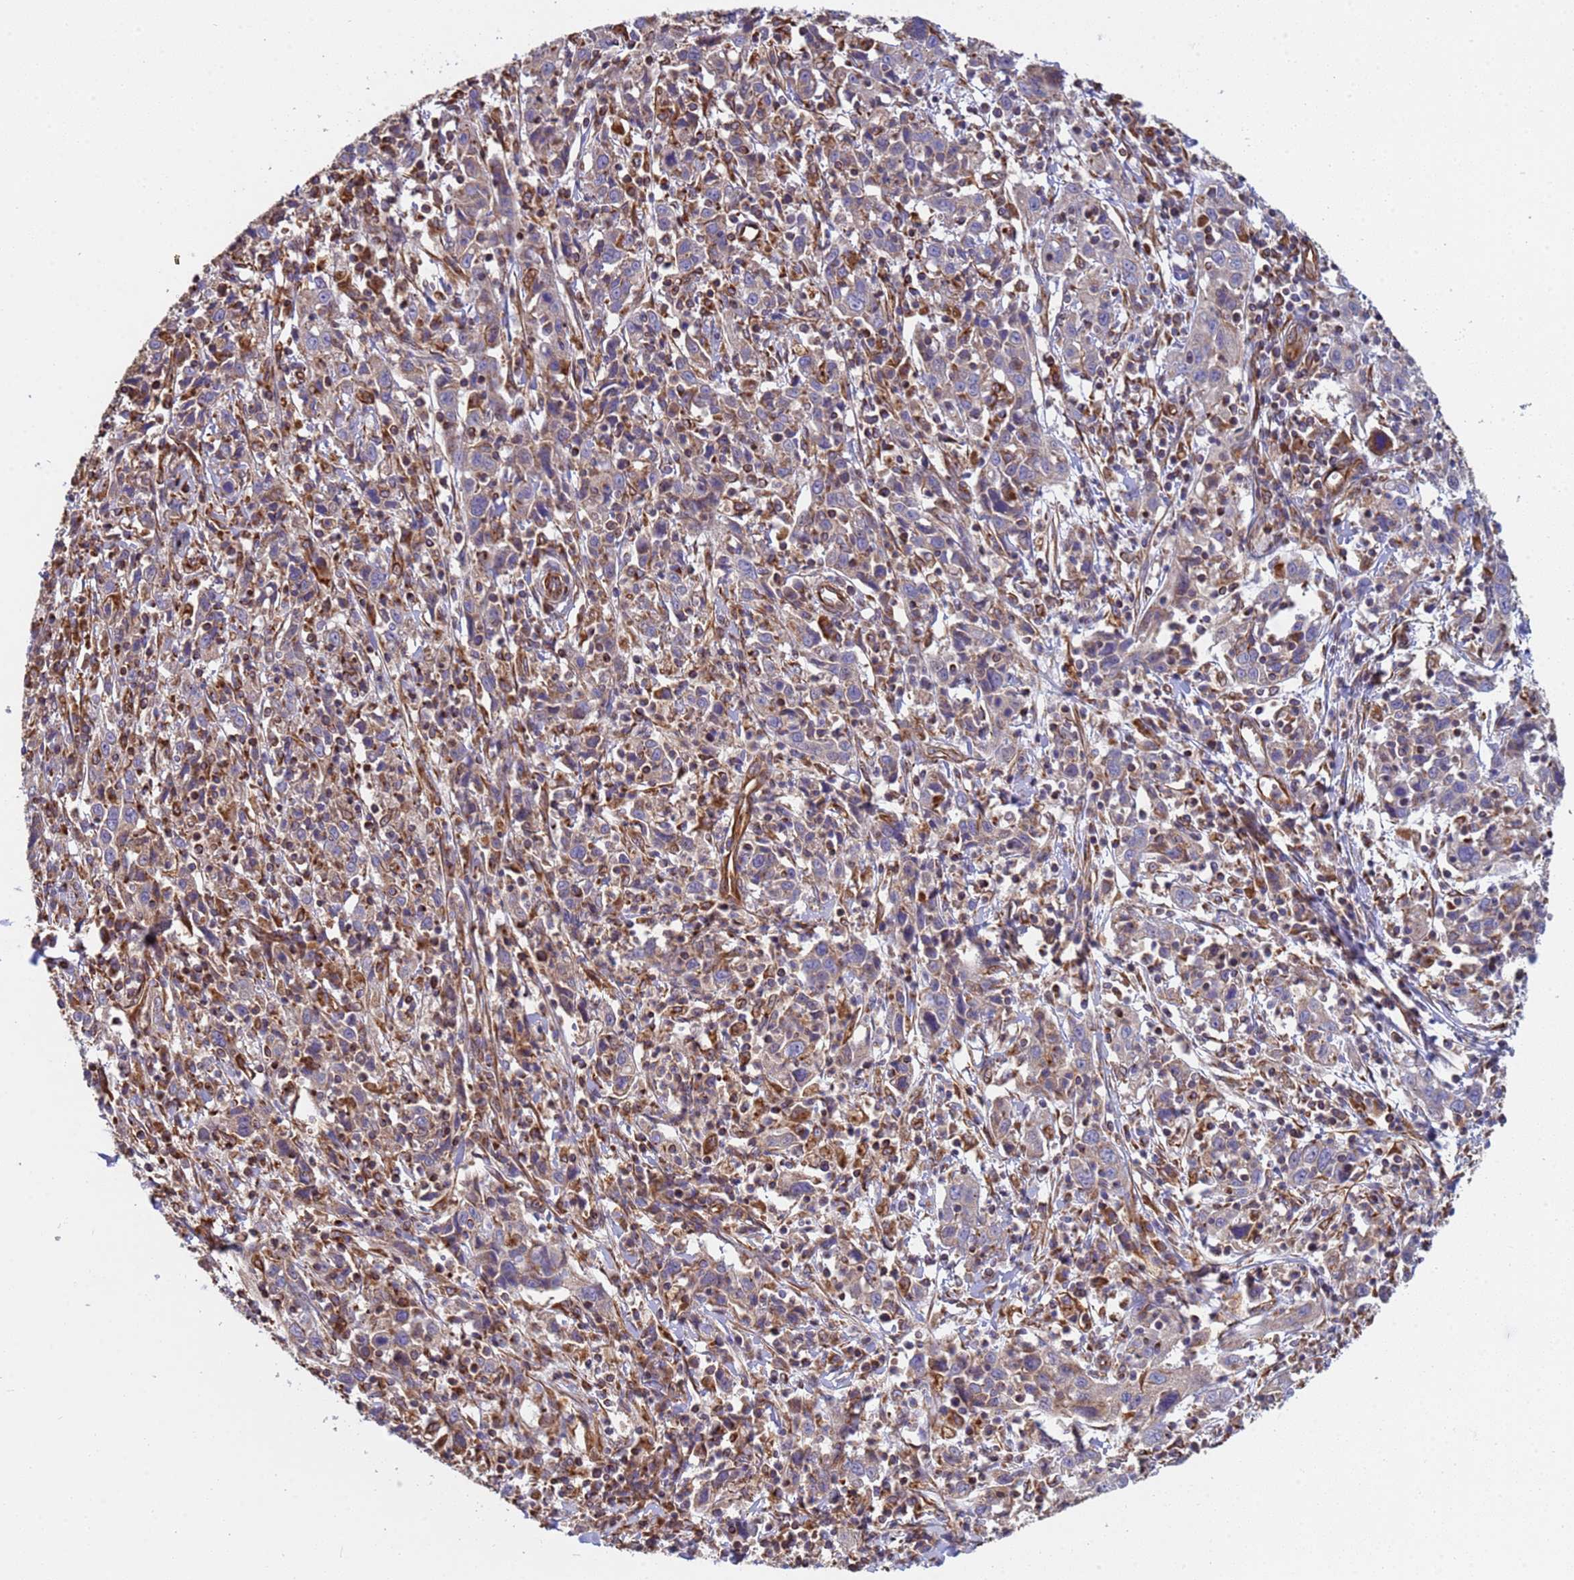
{"staining": {"intensity": "weak", "quantity": "<25%", "location": "cytoplasmic/membranous"}, "tissue": "cervical cancer", "cell_type": "Tumor cells", "image_type": "cancer", "snomed": [{"axis": "morphology", "description": "Squamous cell carcinoma, NOS"}, {"axis": "topography", "description": "Cervix"}], "caption": "Tumor cells are negative for protein expression in human cervical cancer (squamous cell carcinoma).", "gene": "NUDT12", "patient": {"sex": "female", "age": 46}}